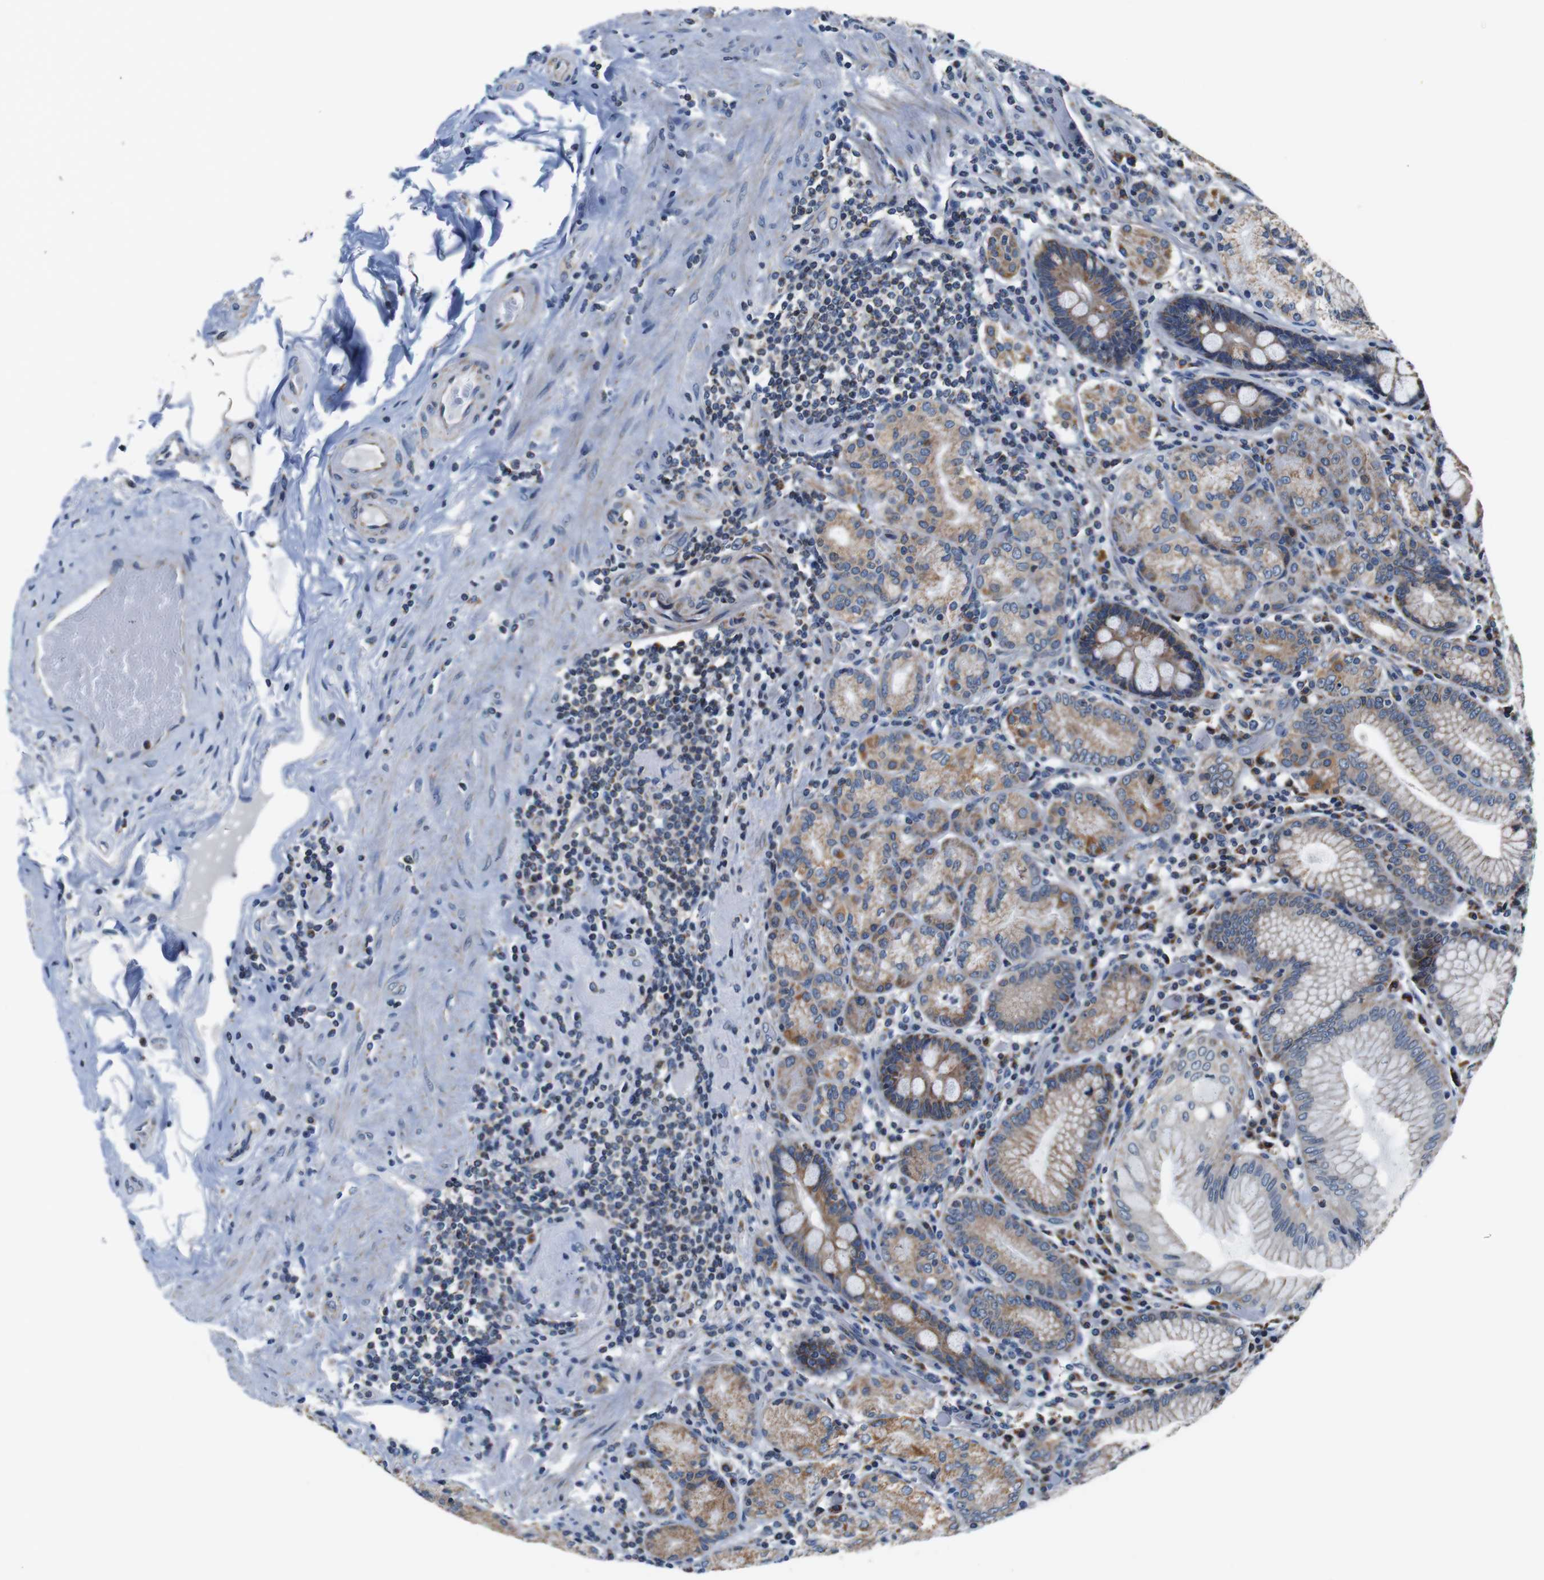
{"staining": {"intensity": "moderate", "quantity": ">75%", "location": "cytoplasmic/membranous"}, "tissue": "stomach", "cell_type": "Glandular cells", "image_type": "normal", "snomed": [{"axis": "morphology", "description": "Normal tissue, NOS"}, {"axis": "topography", "description": "Stomach, lower"}], "caption": "Immunohistochemistry image of normal human stomach stained for a protein (brown), which displays medium levels of moderate cytoplasmic/membranous expression in approximately >75% of glandular cells.", "gene": "LRP4", "patient": {"sex": "female", "age": 76}}